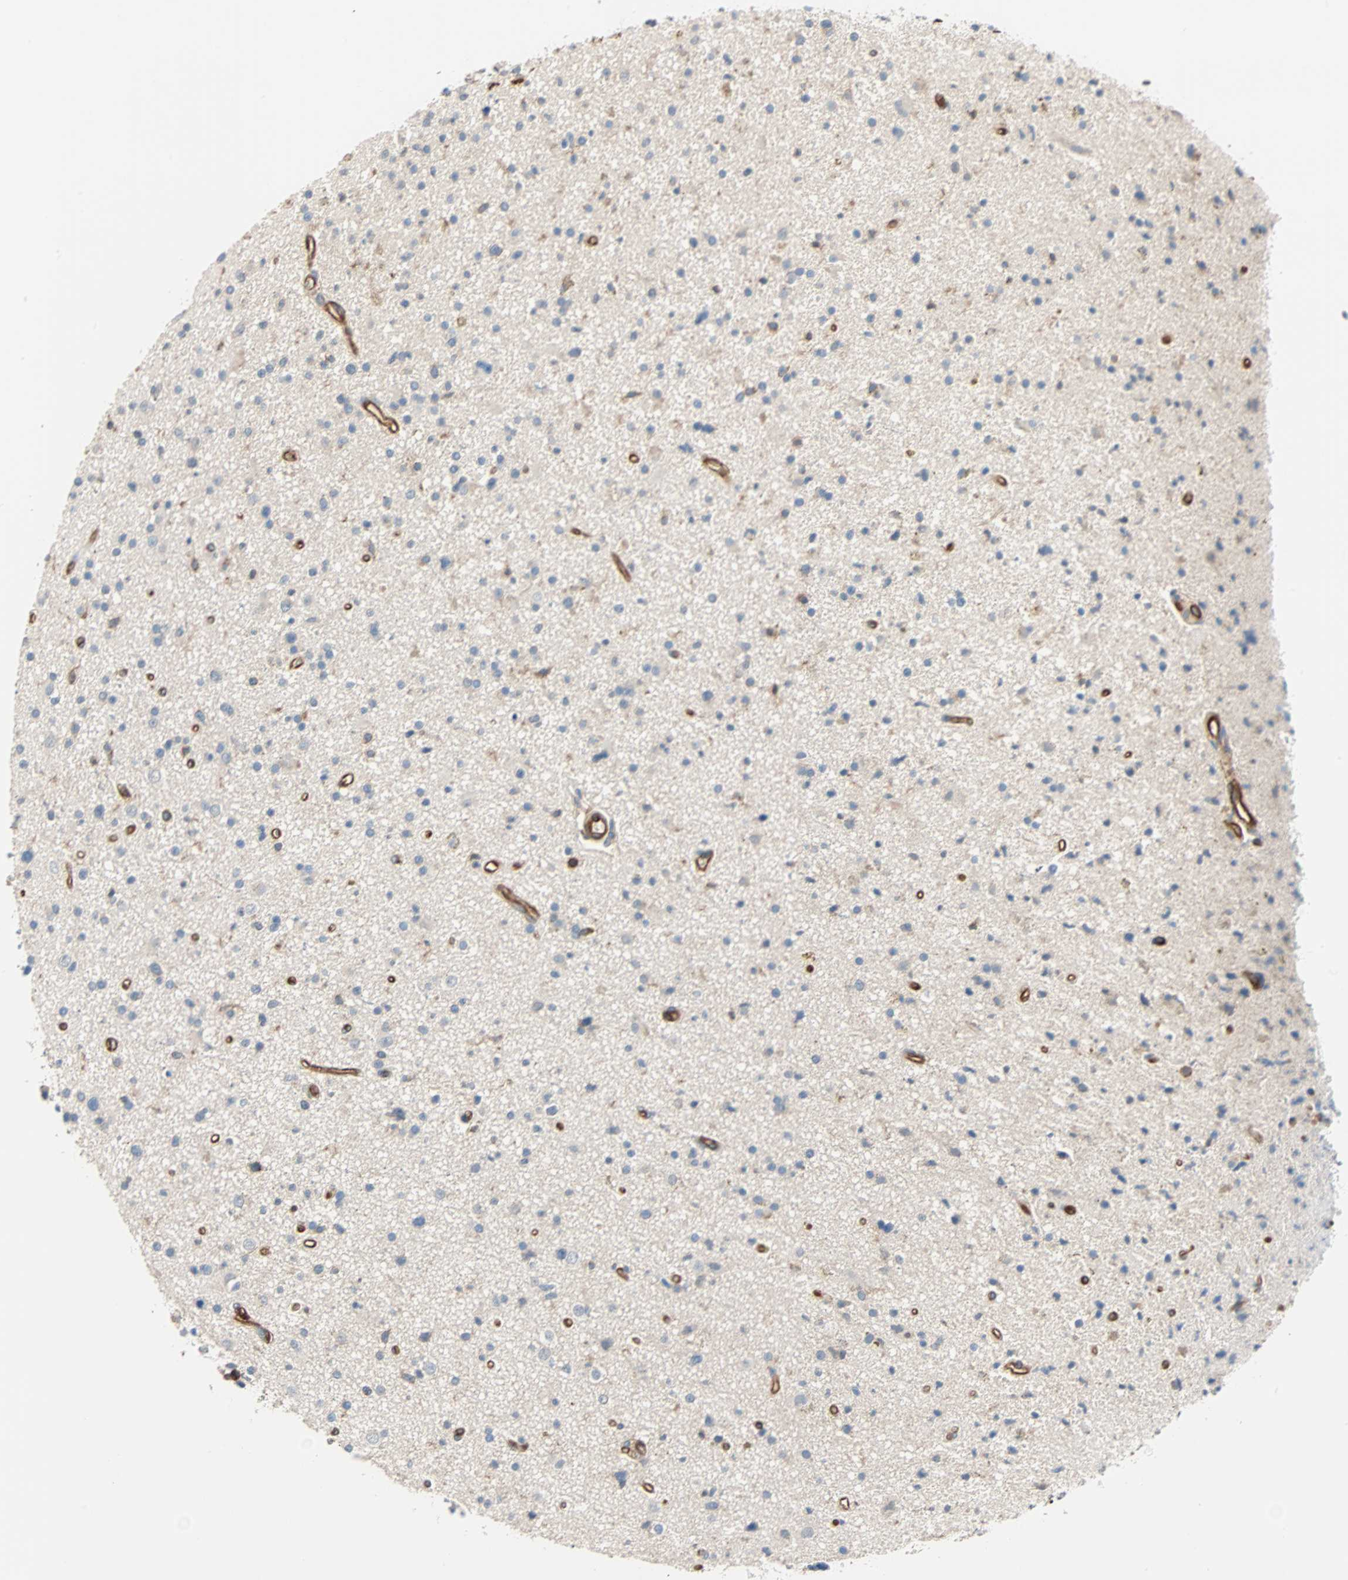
{"staining": {"intensity": "negative", "quantity": "none", "location": "none"}, "tissue": "glioma", "cell_type": "Tumor cells", "image_type": "cancer", "snomed": [{"axis": "morphology", "description": "Glioma, malignant, High grade"}, {"axis": "topography", "description": "Brain"}], "caption": "IHC histopathology image of neoplastic tissue: glioma stained with DAB shows no significant protein positivity in tumor cells.", "gene": "GALNT10", "patient": {"sex": "male", "age": 33}}